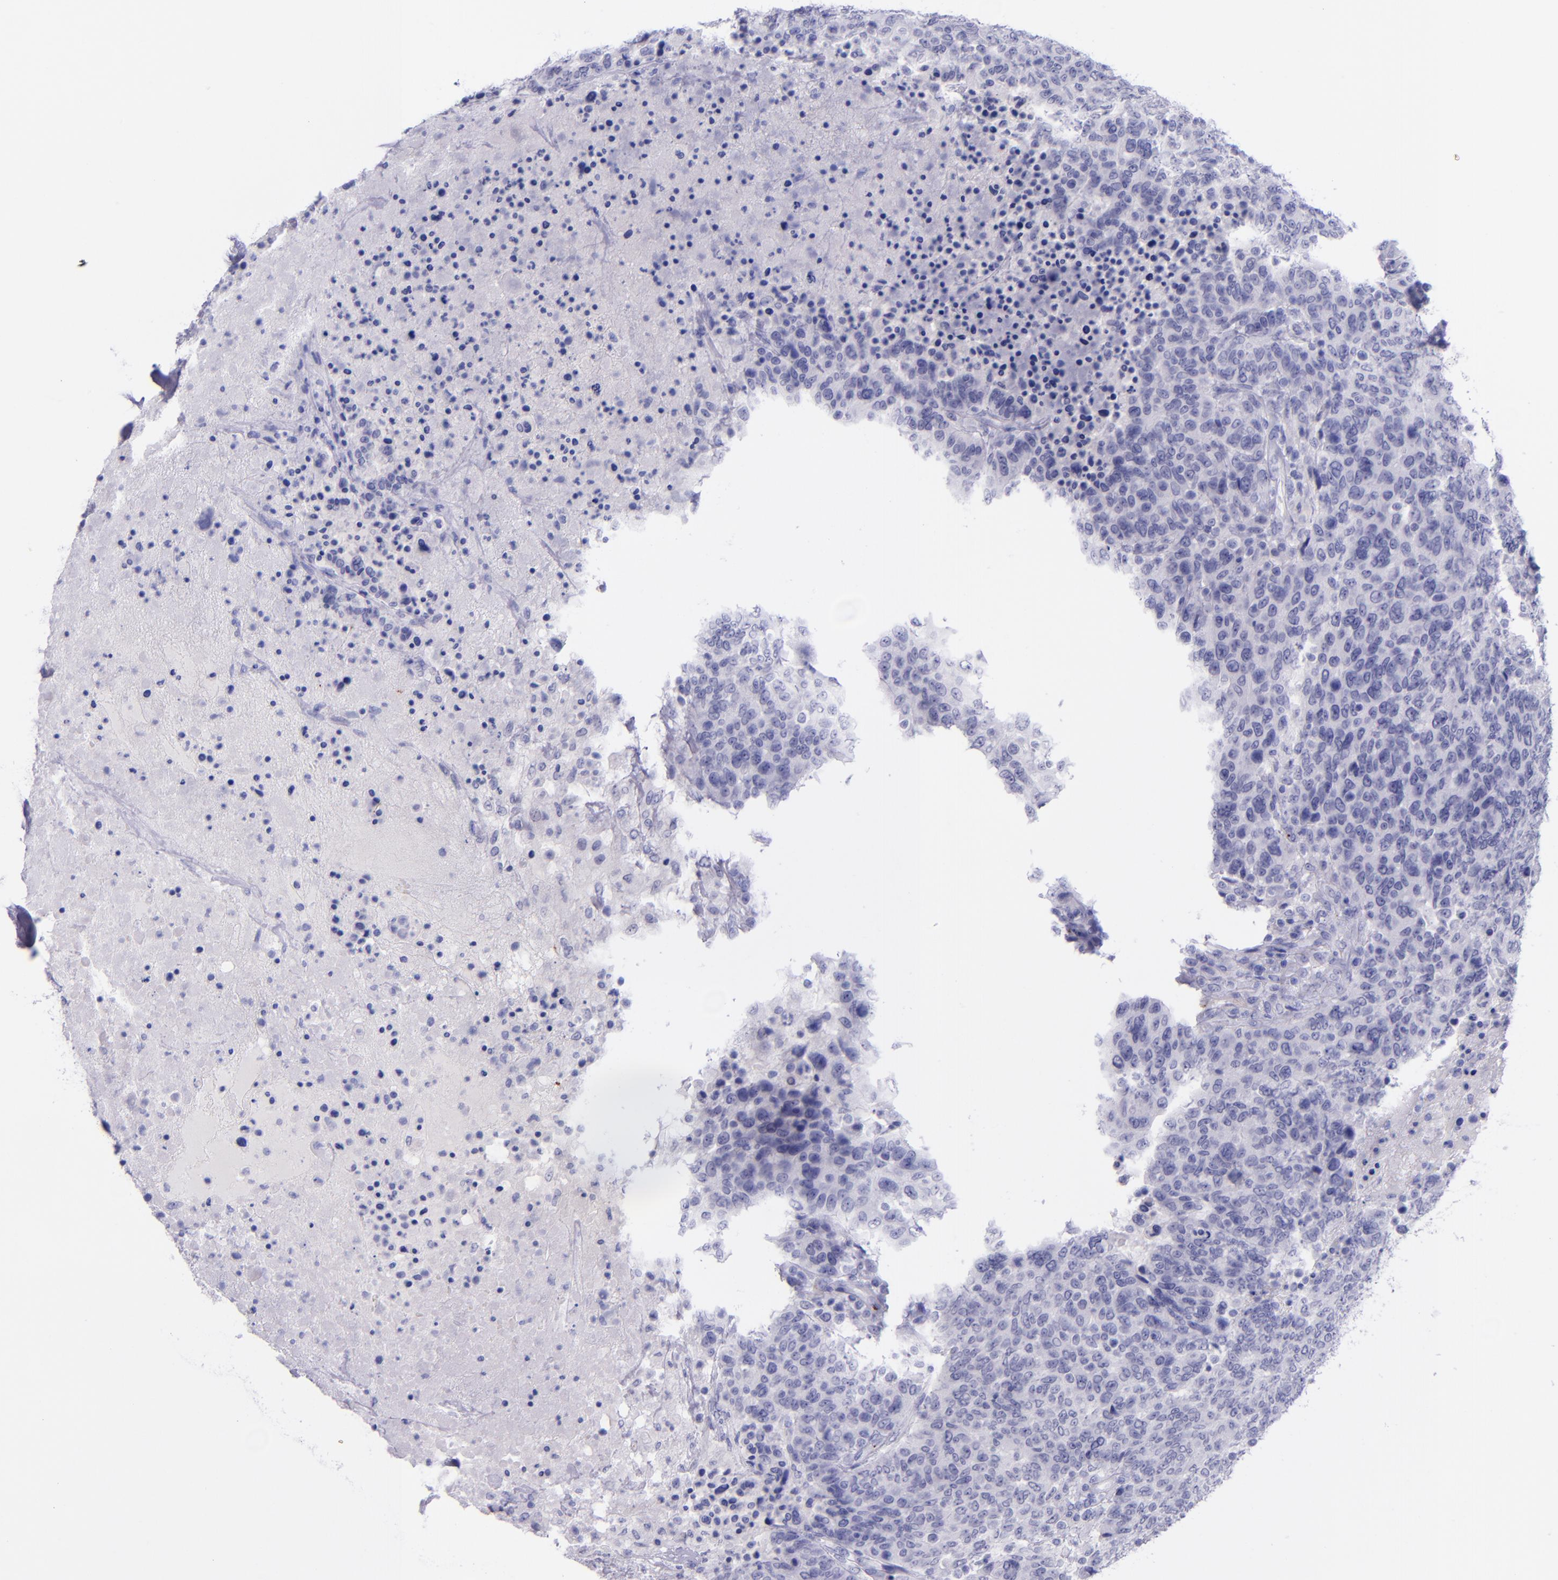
{"staining": {"intensity": "negative", "quantity": "none", "location": "none"}, "tissue": "breast cancer", "cell_type": "Tumor cells", "image_type": "cancer", "snomed": [{"axis": "morphology", "description": "Duct carcinoma"}, {"axis": "topography", "description": "Breast"}], "caption": "Invasive ductal carcinoma (breast) stained for a protein using IHC exhibits no expression tumor cells.", "gene": "SELE", "patient": {"sex": "female", "age": 37}}